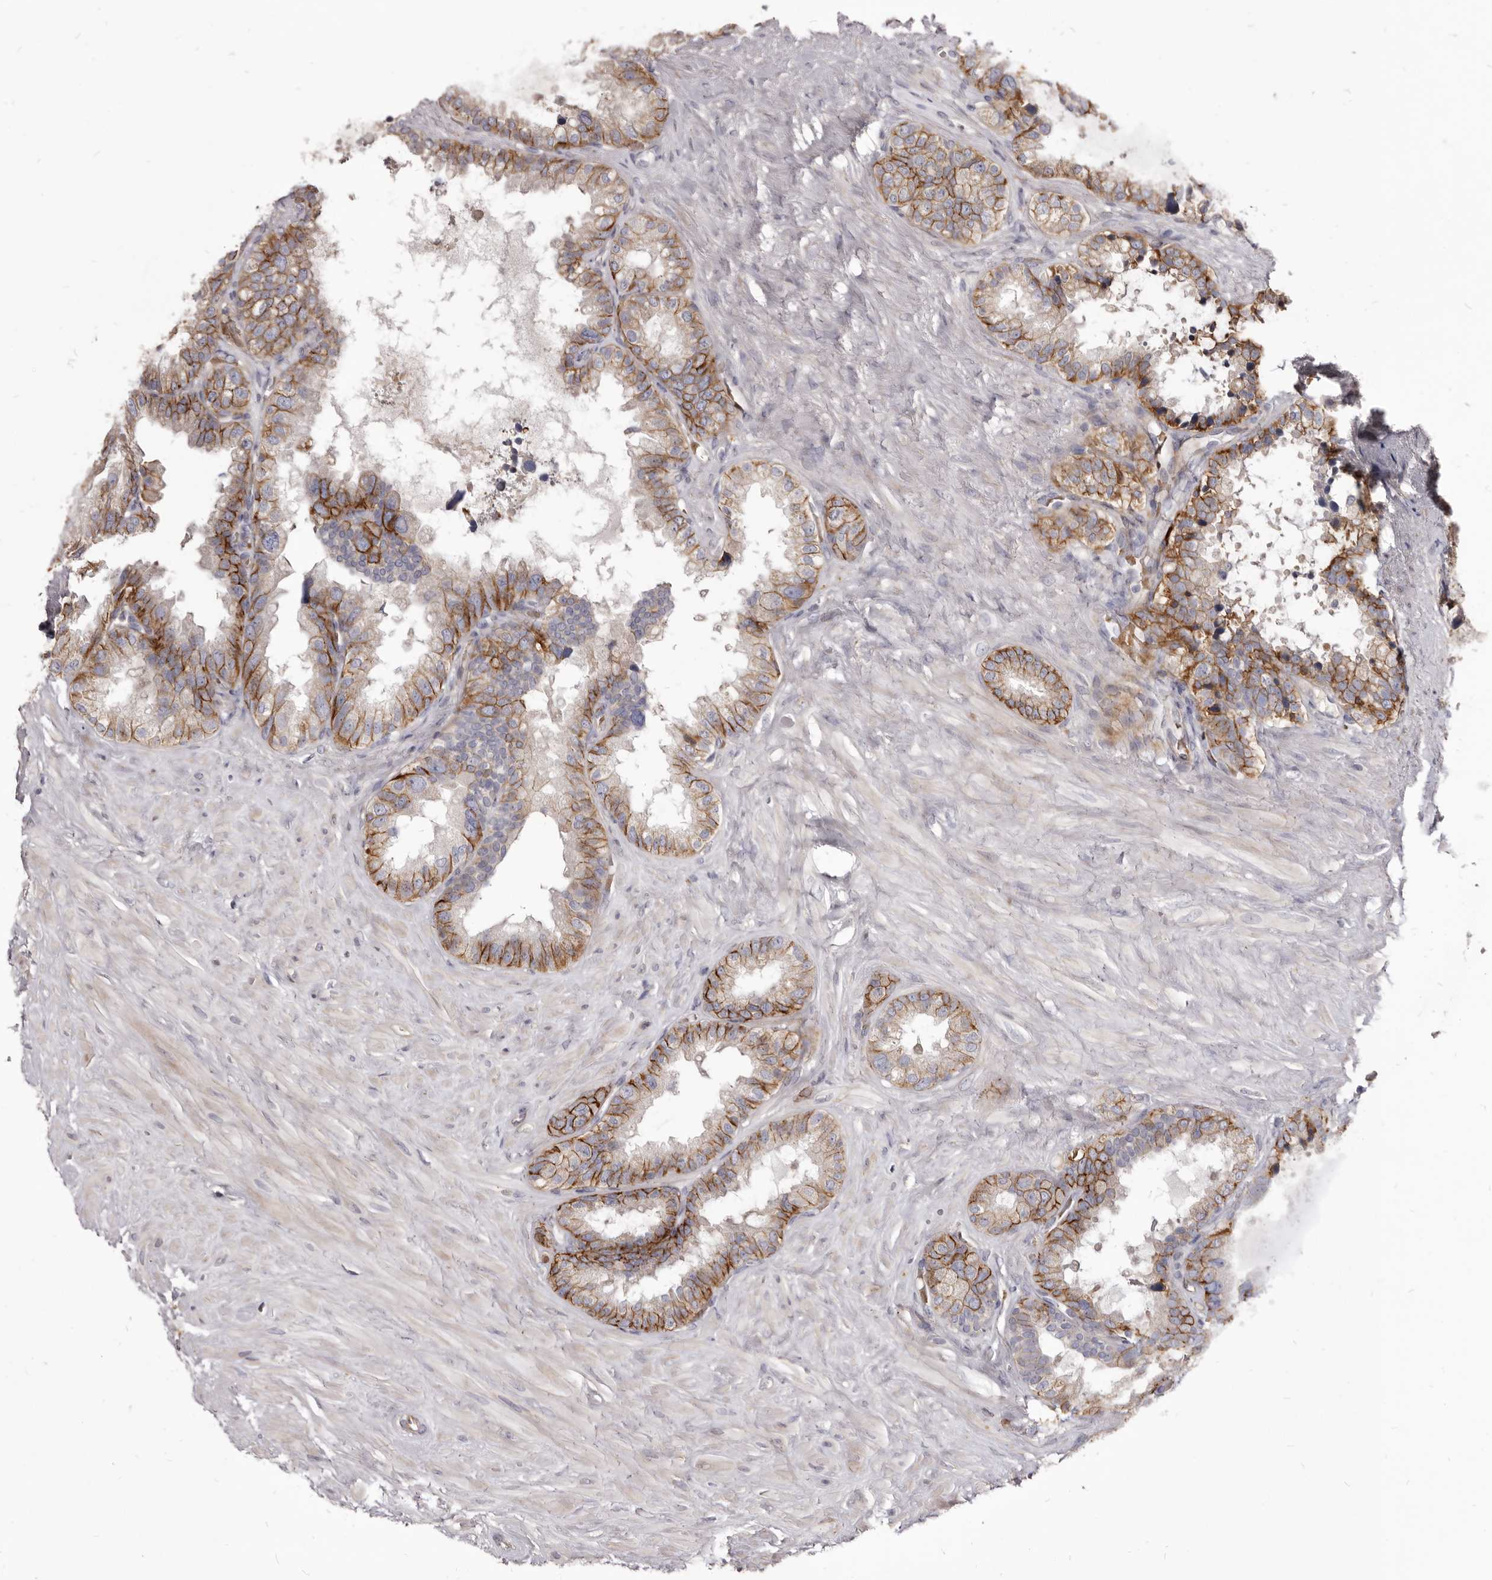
{"staining": {"intensity": "moderate", "quantity": ">75%", "location": "cytoplasmic/membranous"}, "tissue": "seminal vesicle", "cell_type": "Glandular cells", "image_type": "normal", "snomed": [{"axis": "morphology", "description": "Normal tissue, NOS"}, {"axis": "topography", "description": "Seminal veicle"}], "caption": "Immunohistochemistry (IHC) of benign human seminal vesicle shows medium levels of moderate cytoplasmic/membranous staining in approximately >75% of glandular cells. (brown staining indicates protein expression, while blue staining denotes nuclei).", "gene": "FAS", "patient": {"sex": "male", "age": 80}}